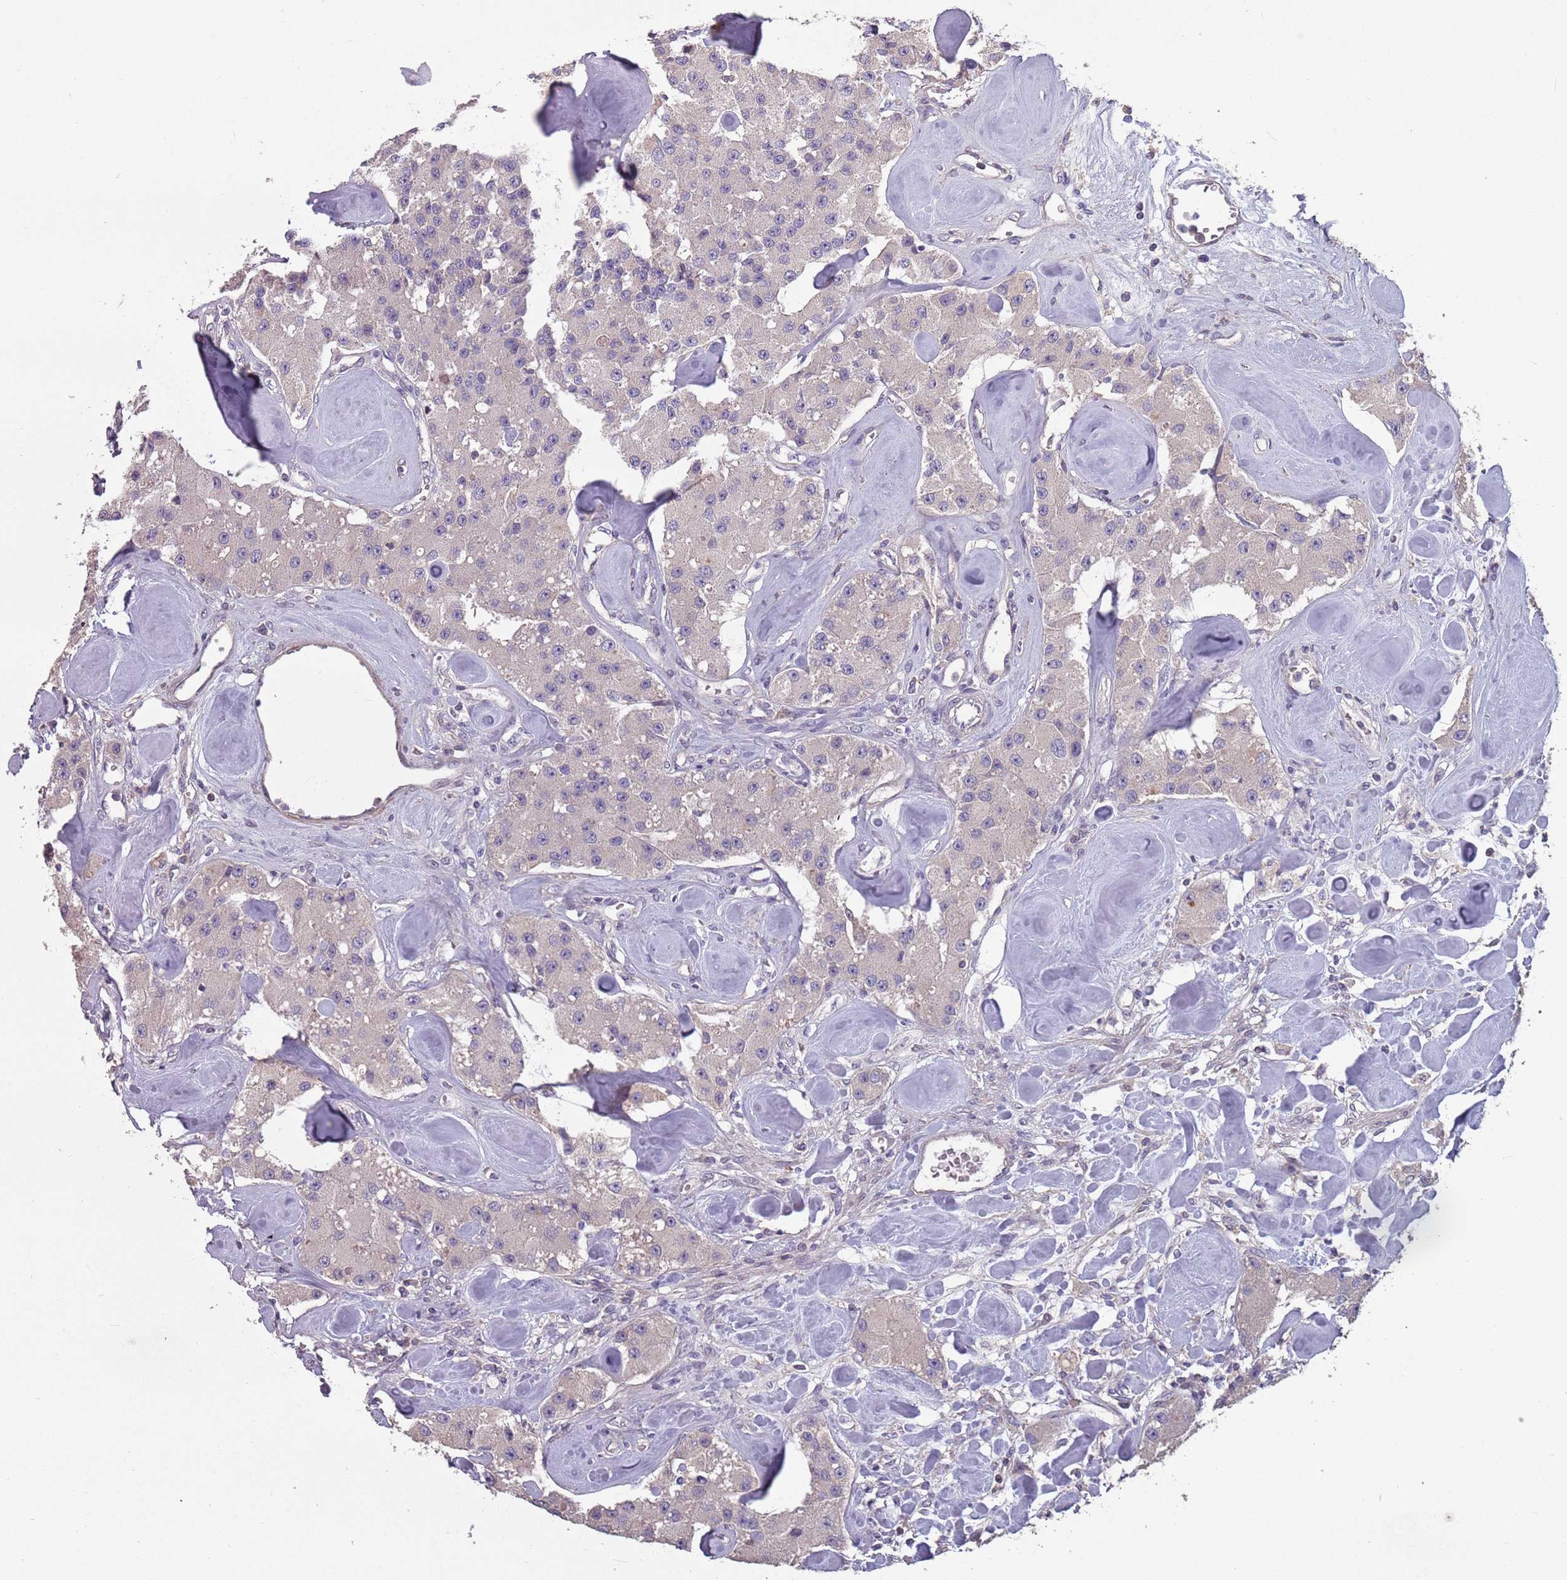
{"staining": {"intensity": "negative", "quantity": "none", "location": "none"}, "tissue": "carcinoid", "cell_type": "Tumor cells", "image_type": "cancer", "snomed": [{"axis": "morphology", "description": "Carcinoid, malignant, NOS"}, {"axis": "topography", "description": "Pancreas"}], "caption": "The micrograph reveals no staining of tumor cells in carcinoid.", "gene": "MBD3L1", "patient": {"sex": "male", "age": 41}}